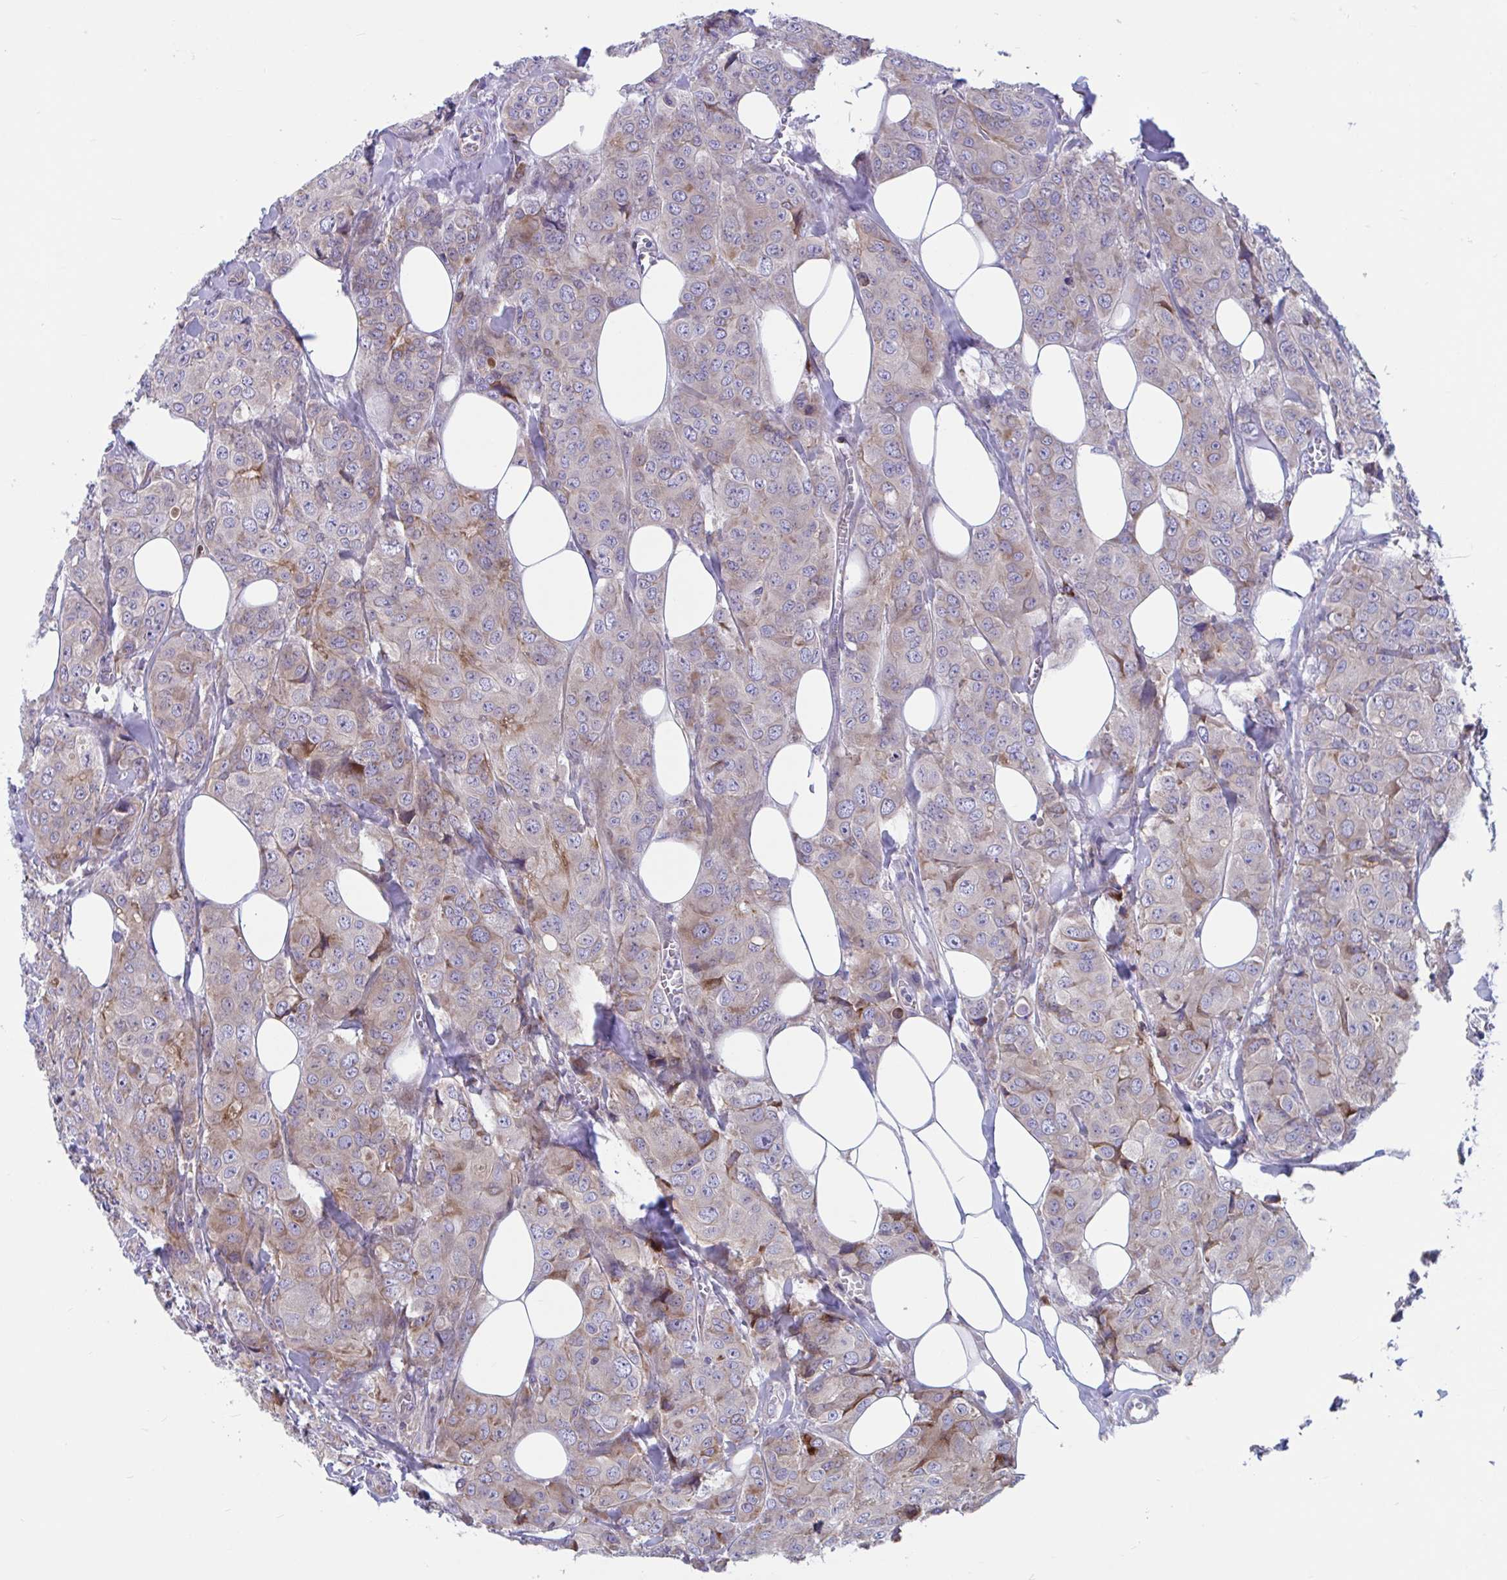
{"staining": {"intensity": "moderate", "quantity": "<25%", "location": "cytoplasmic/membranous"}, "tissue": "breast cancer", "cell_type": "Tumor cells", "image_type": "cancer", "snomed": [{"axis": "morphology", "description": "Duct carcinoma"}, {"axis": "topography", "description": "Breast"}], "caption": "Infiltrating ductal carcinoma (breast) stained for a protein demonstrates moderate cytoplasmic/membranous positivity in tumor cells.", "gene": "WBP1", "patient": {"sex": "female", "age": 43}}